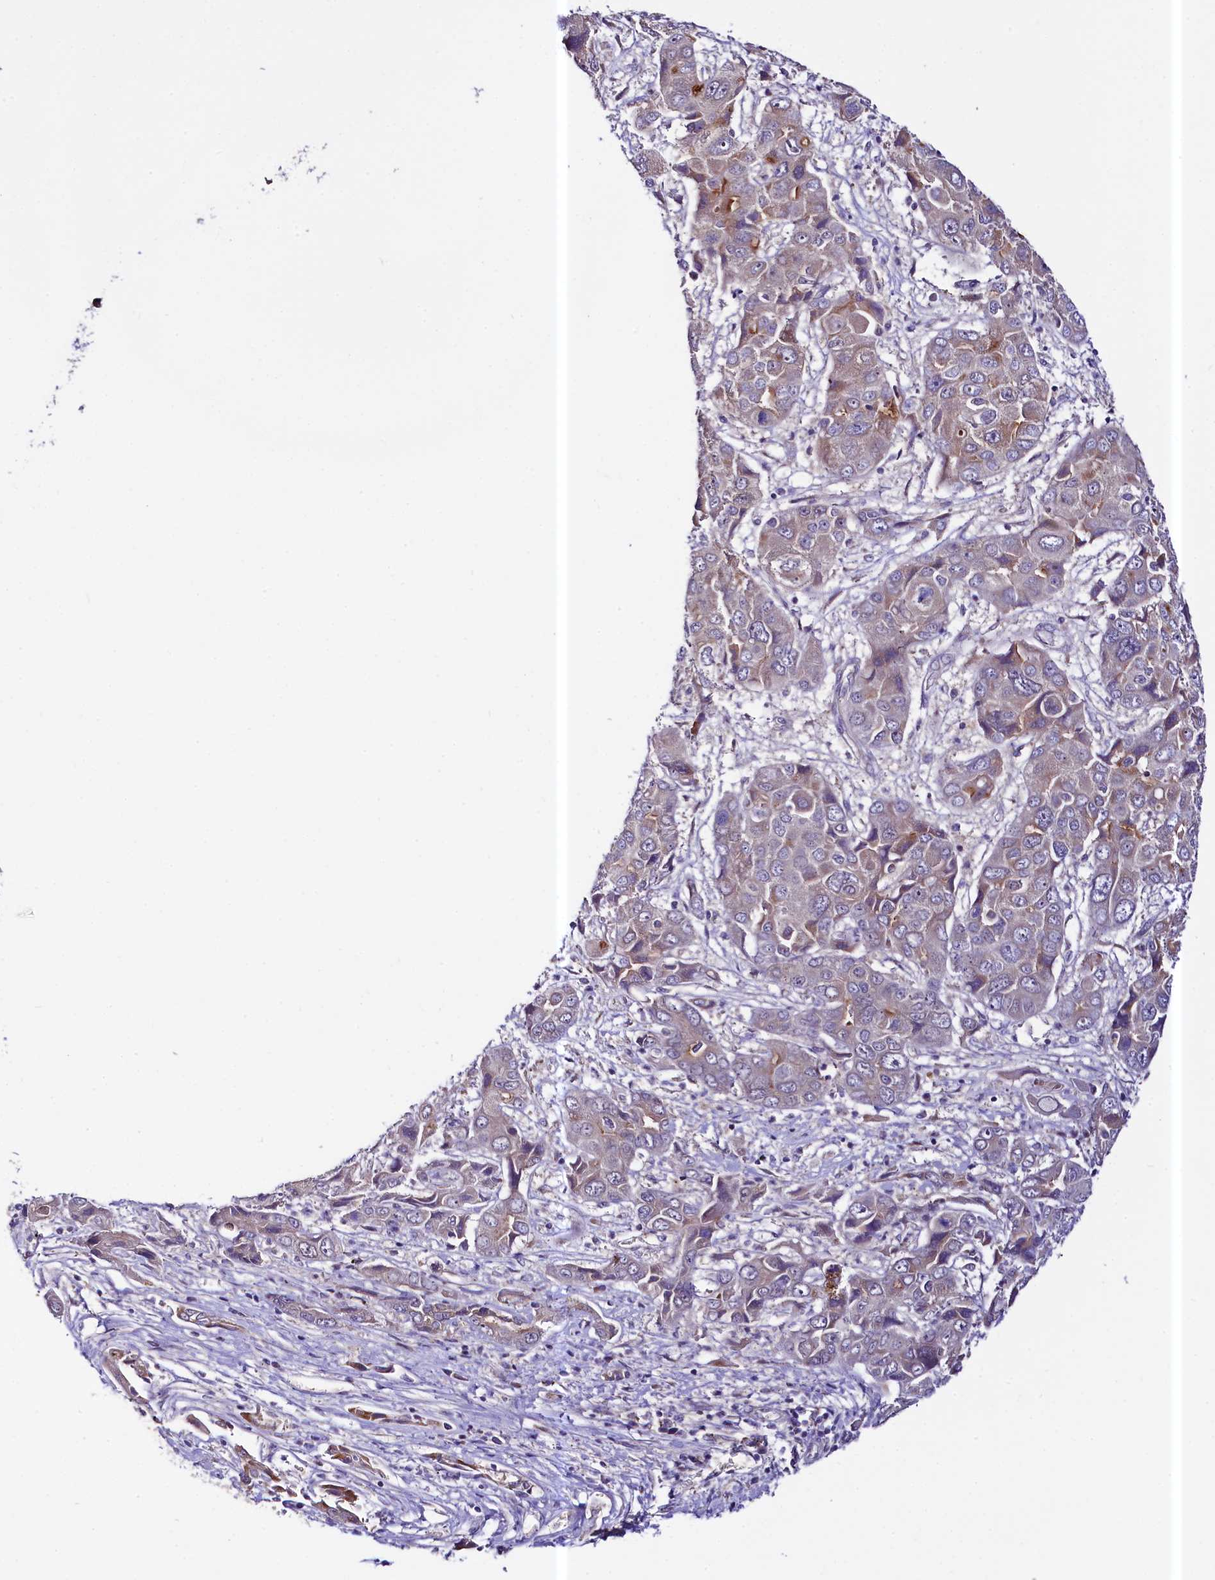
{"staining": {"intensity": "weak", "quantity": "25%-75%", "location": "cytoplasmic/membranous,nuclear"}, "tissue": "liver cancer", "cell_type": "Tumor cells", "image_type": "cancer", "snomed": [{"axis": "morphology", "description": "Cholangiocarcinoma"}, {"axis": "topography", "description": "Liver"}], "caption": "Protein analysis of liver cancer (cholangiocarcinoma) tissue displays weak cytoplasmic/membranous and nuclear expression in approximately 25%-75% of tumor cells. Using DAB (3,3'-diaminobenzidine) (brown) and hematoxylin (blue) stains, captured at high magnification using brightfield microscopy.", "gene": "CEP295", "patient": {"sex": "male", "age": 67}}